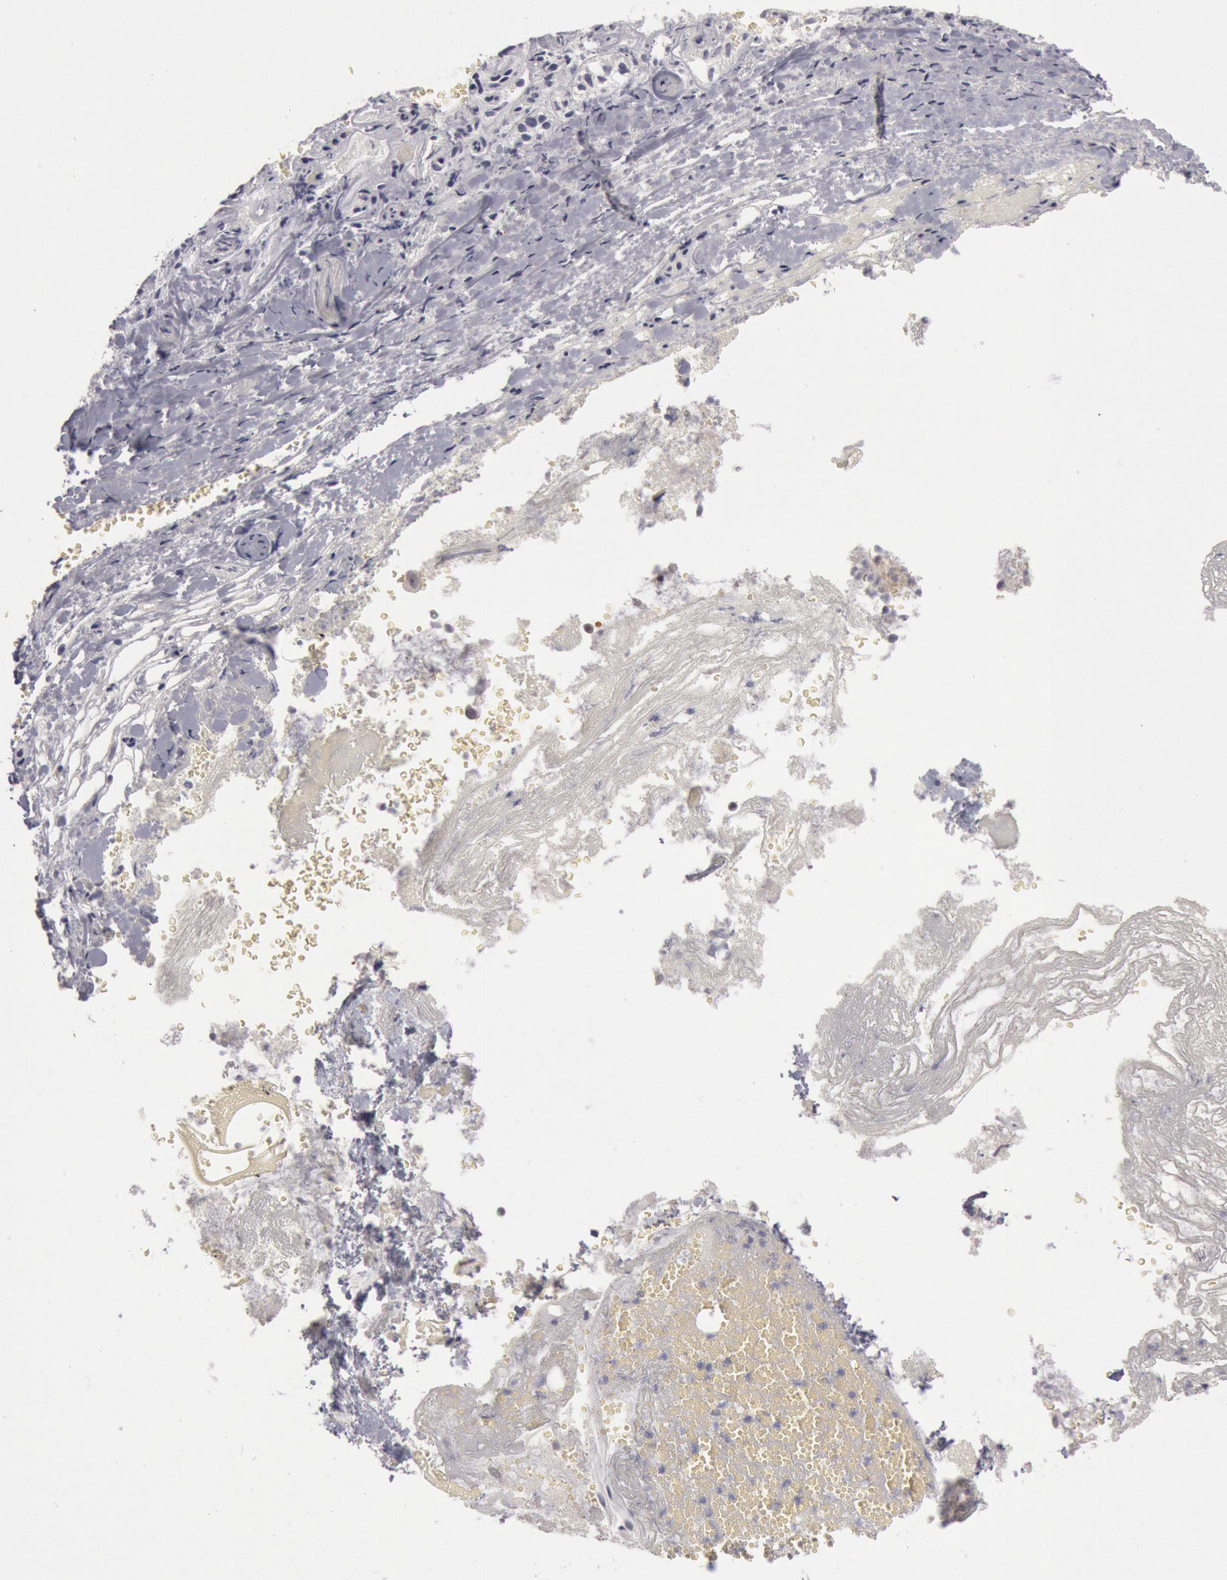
{"staining": {"intensity": "moderate", "quantity": "25%-75%", "location": "cytoplasmic/membranous"}, "tissue": "adrenal gland", "cell_type": "Glandular cells", "image_type": "normal", "snomed": [{"axis": "morphology", "description": "Normal tissue, NOS"}, {"axis": "topography", "description": "Adrenal gland"}], "caption": "Glandular cells reveal medium levels of moderate cytoplasmic/membranous expression in approximately 25%-75% of cells in benign adrenal gland.", "gene": "JOSD1", "patient": {"sex": "female", "age": 71}}